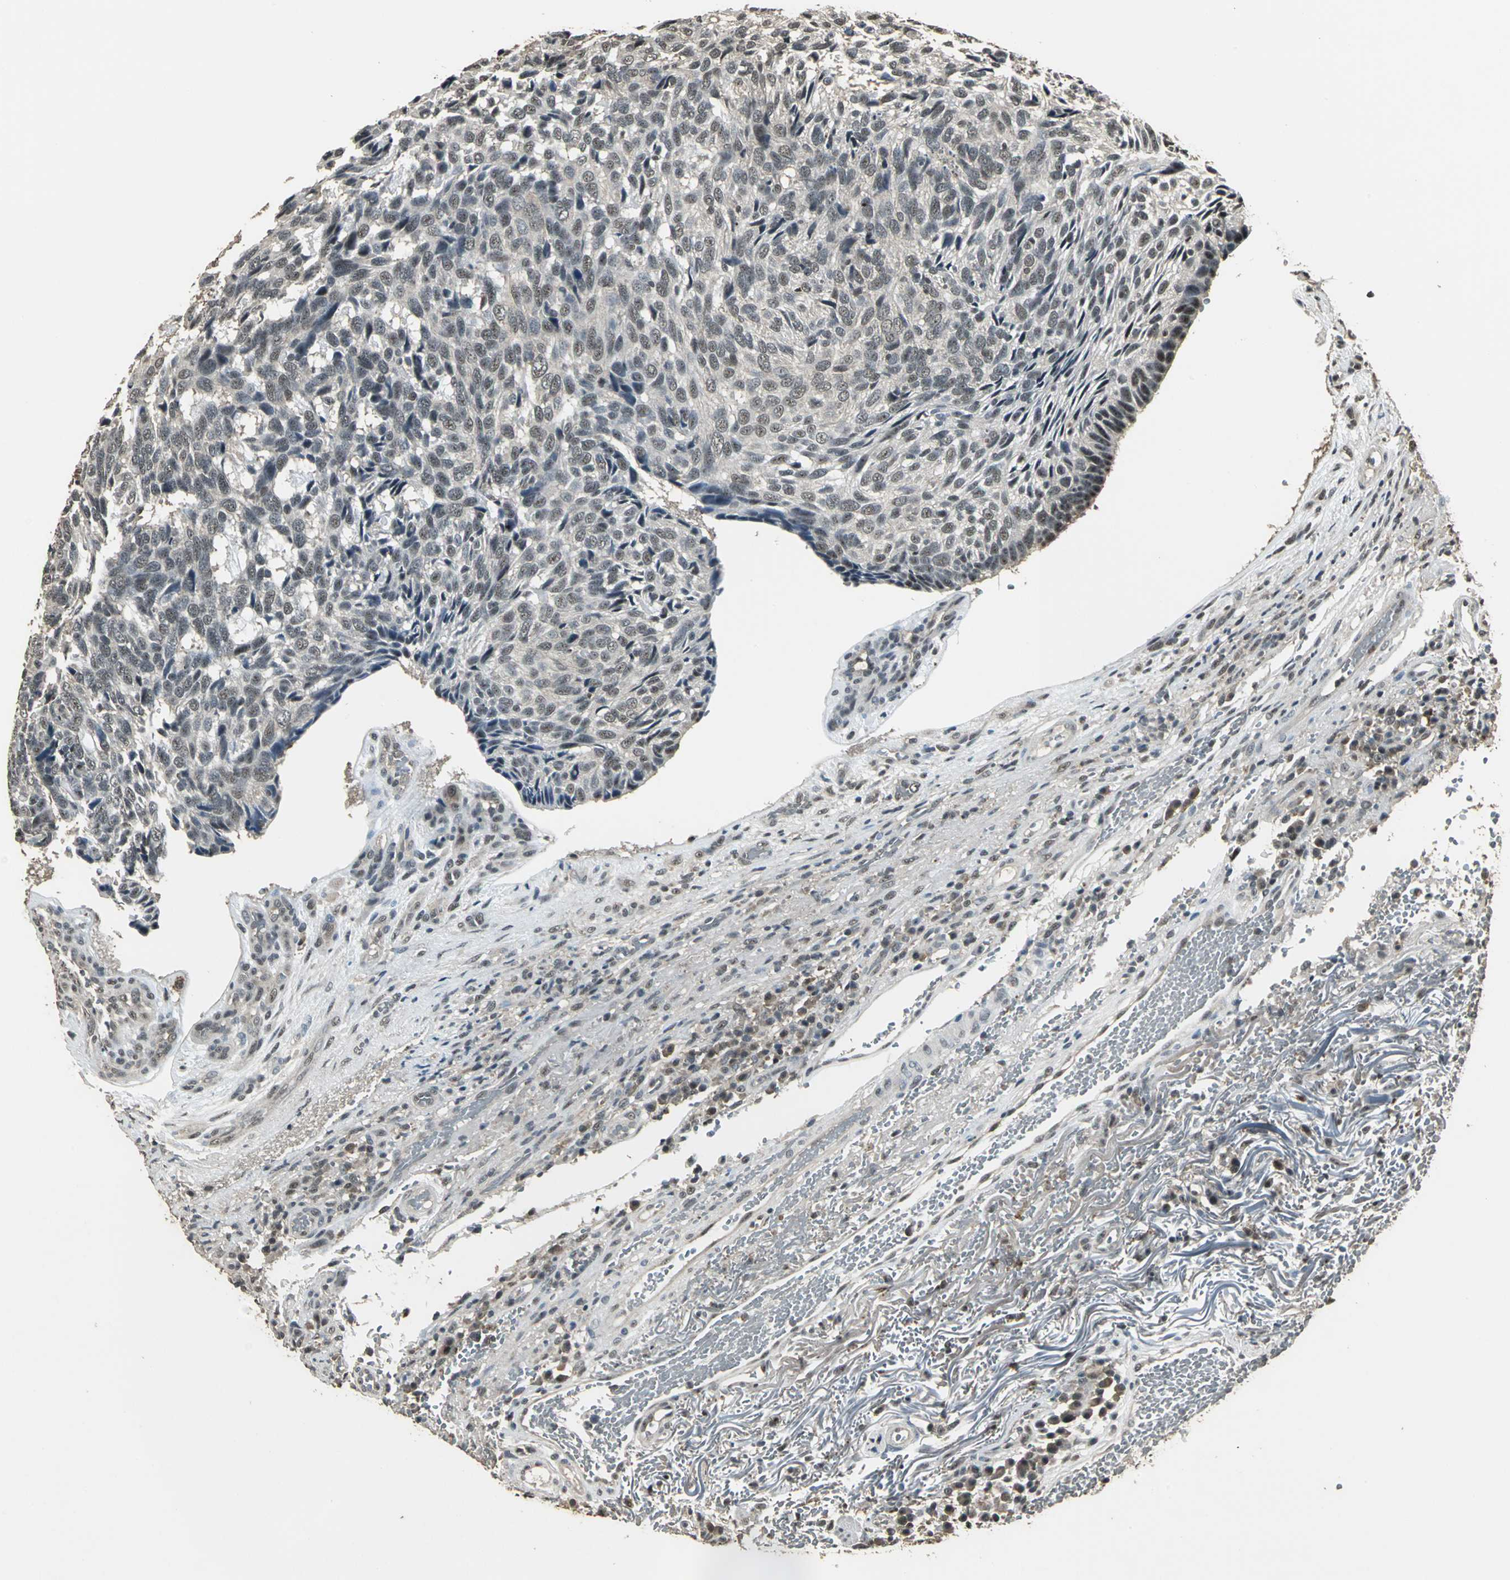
{"staining": {"intensity": "negative", "quantity": "none", "location": "none"}, "tissue": "skin cancer", "cell_type": "Tumor cells", "image_type": "cancer", "snomed": [{"axis": "morphology", "description": "Basal cell carcinoma"}, {"axis": "topography", "description": "Skin"}], "caption": "Immunohistochemistry (IHC) histopathology image of skin cancer (basal cell carcinoma) stained for a protein (brown), which reveals no staining in tumor cells.", "gene": "UCHL5", "patient": {"sex": "male", "age": 72}}